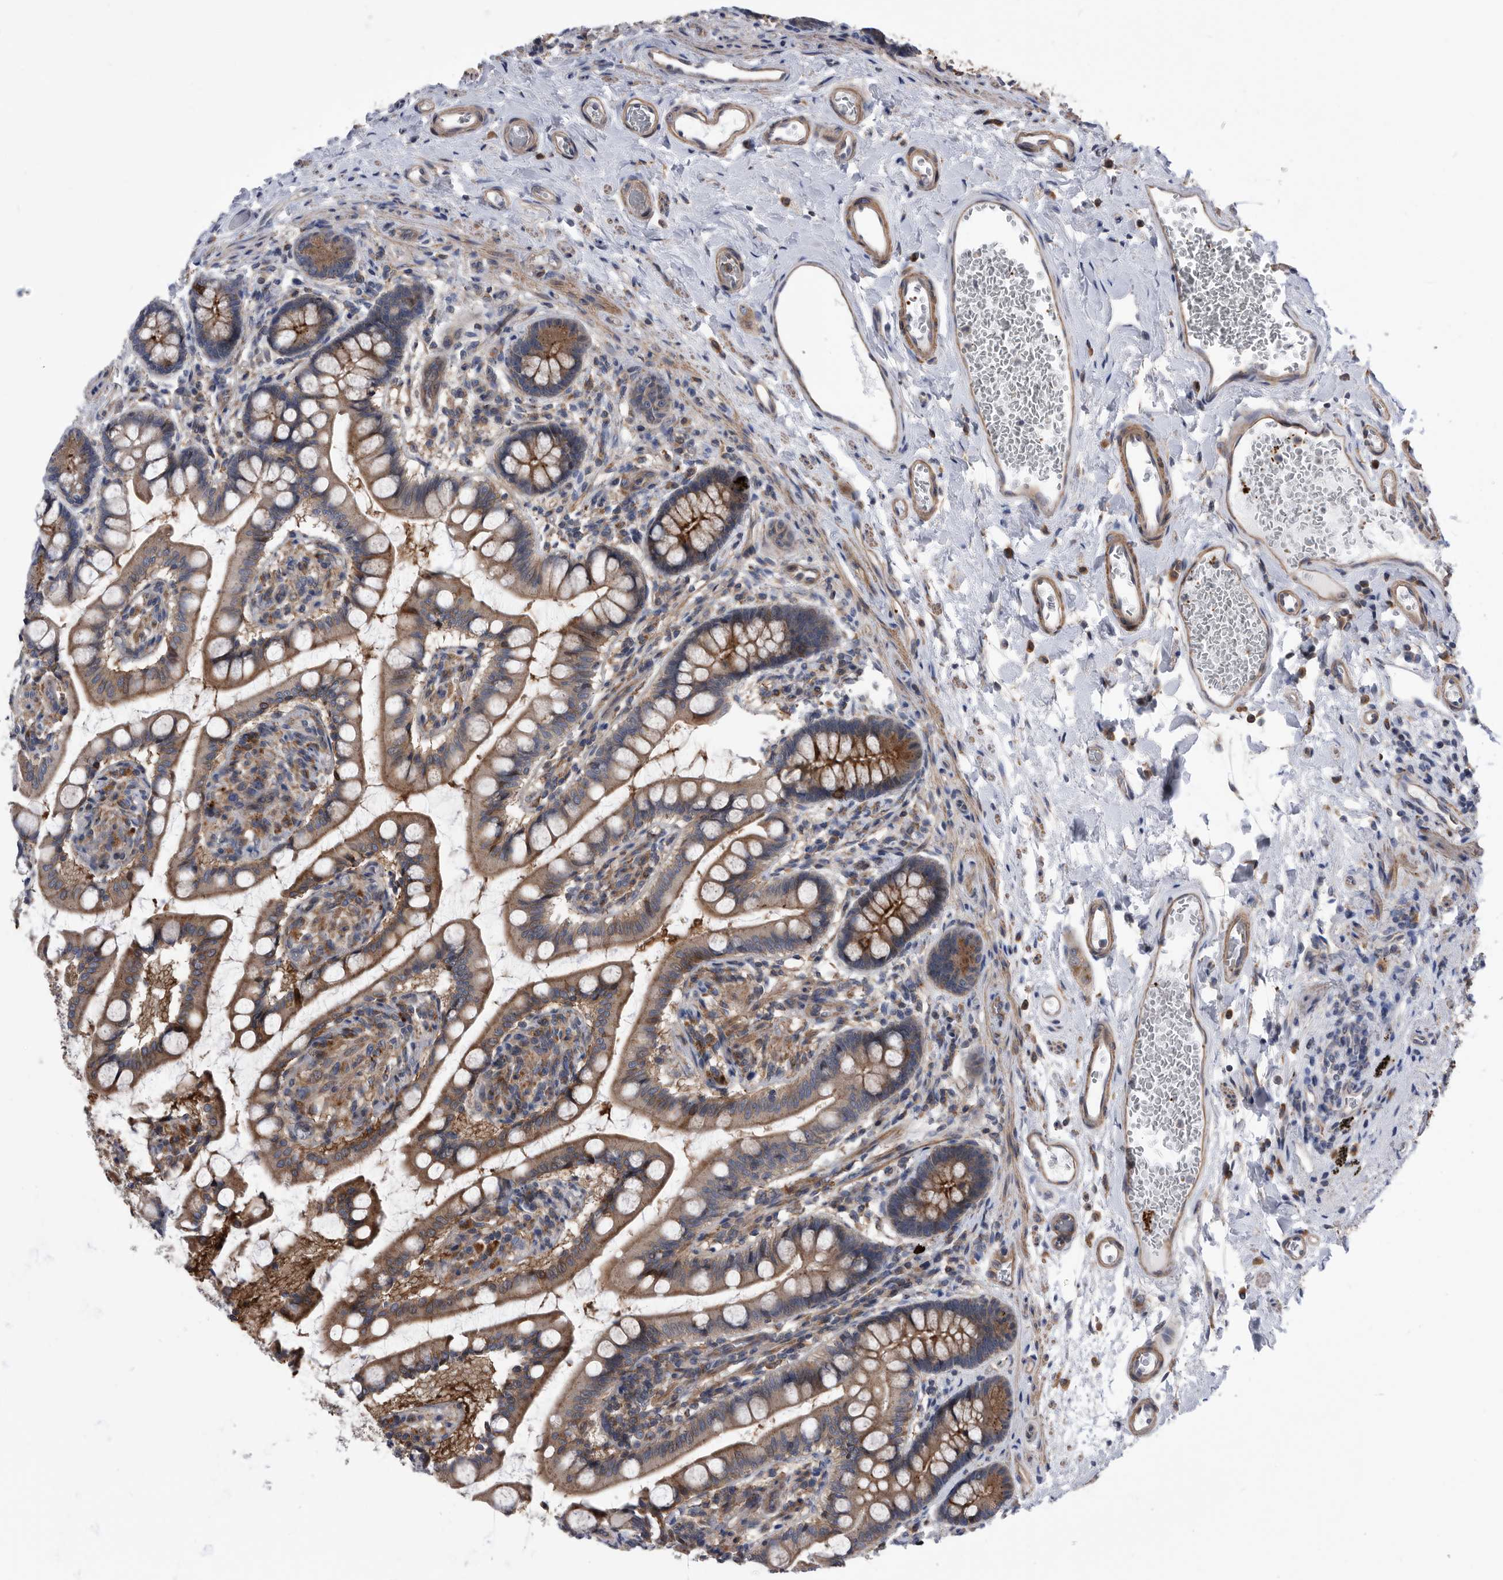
{"staining": {"intensity": "strong", "quantity": ">75%", "location": "cytoplasmic/membranous"}, "tissue": "small intestine", "cell_type": "Glandular cells", "image_type": "normal", "snomed": [{"axis": "morphology", "description": "Normal tissue, NOS"}, {"axis": "topography", "description": "Small intestine"}], "caption": "A photomicrograph of human small intestine stained for a protein exhibits strong cytoplasmic/membranous brown staining in glandular cells. (brown staining indicates protein expression, while blue staining denotes nuclei).", "gene": "BAIAP3", "patient": {"sex": "male", "age": 52}}